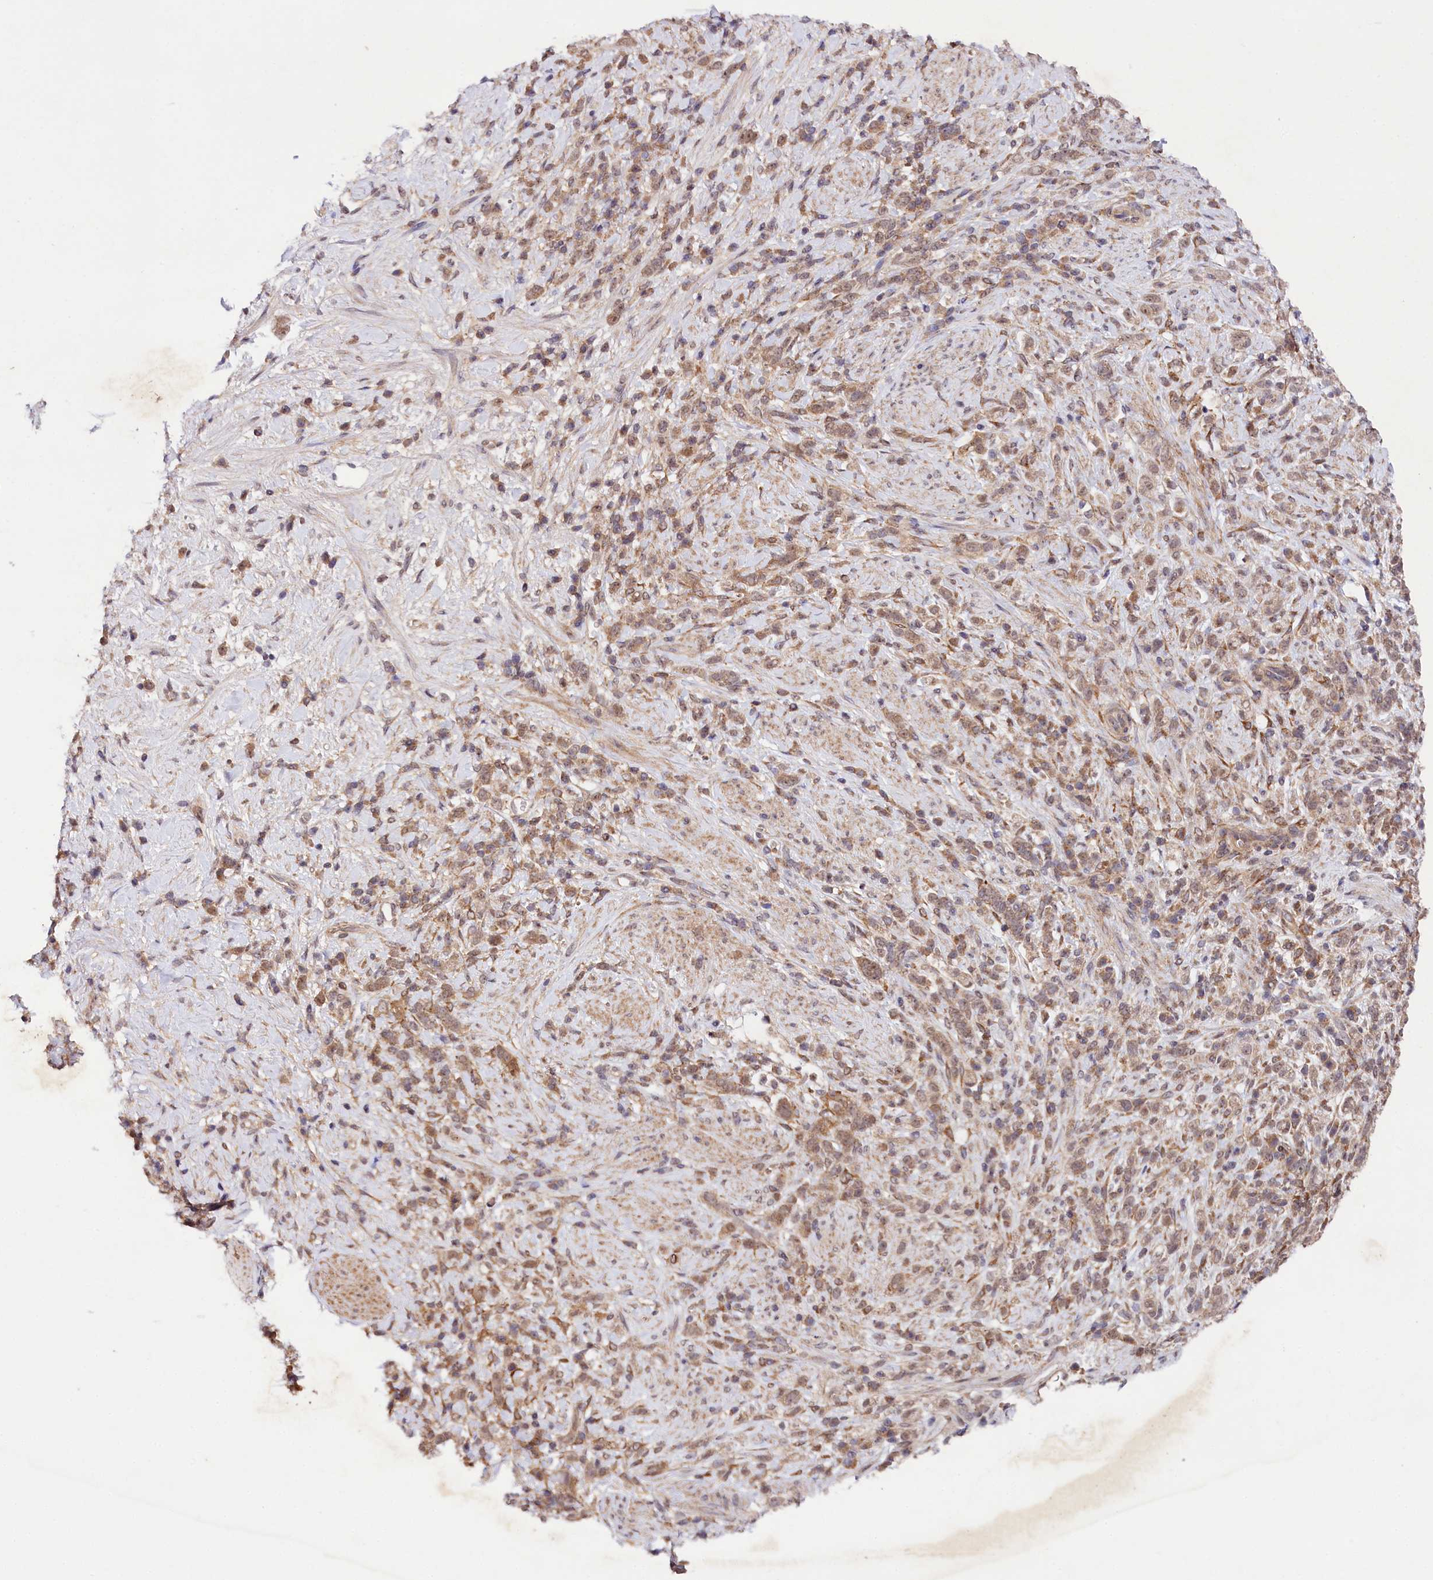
{"staining": {"intensity": "moderate", "quantity": ">75%", "location": "cytoplasmic/membranous"}, "tissue": "stomach cancer", "cell_type": "Tumor cells", "image_type": "cancer", "snomed": [{"axis": "morphology", "description": "Adenocarcinoma, NOS"}, {"axis": "topography", "description": "Stomach"}], "caption": "Approximately >75% of tumor cells in human adenocarcinoma (stomach) exhibit moderate cytoplasmic/membranous protein expression as visualized by brown immunohistochemical staining.", "gene": "PHLDB1", "patient": {"sex": "female", "age": 60}}